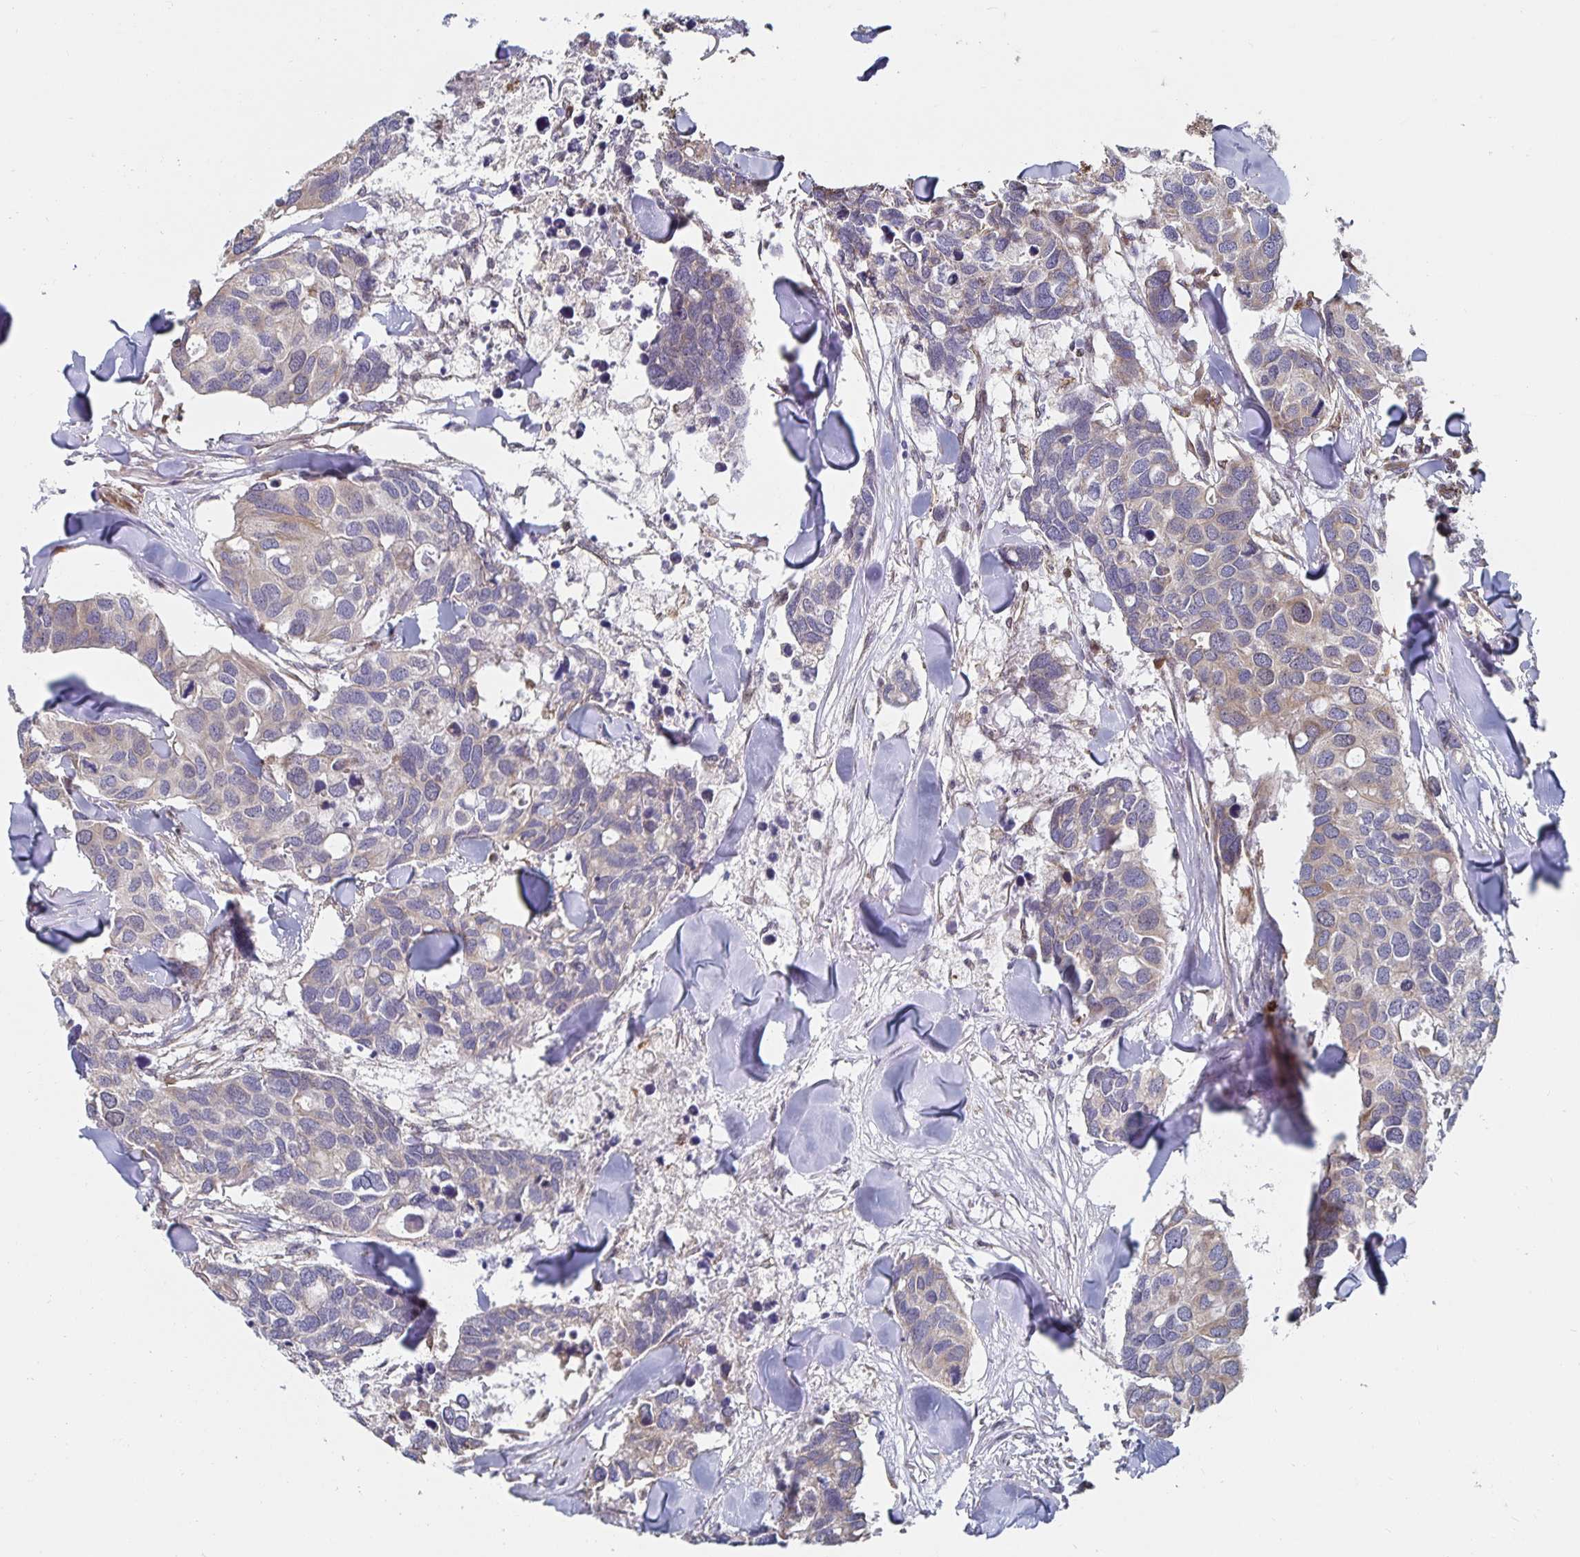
{"staining": {"intensity": "weak", "quantity": "<25%", "location": "cytoplasmic/membranous"}, "tissue": "breast cancer", "cell_type": "Tumor cells", "image_type": "cancer", "snomed": [{"axis": "morphology", "description": "Duct carcinoma"}, {"axis": "topography", "description": "Breast"}], "caption": "An image of human breast cancer is negative for staining in tumor cells.", "gene": "BCAP29", "patient": {"sex": "female", "age": 83}}